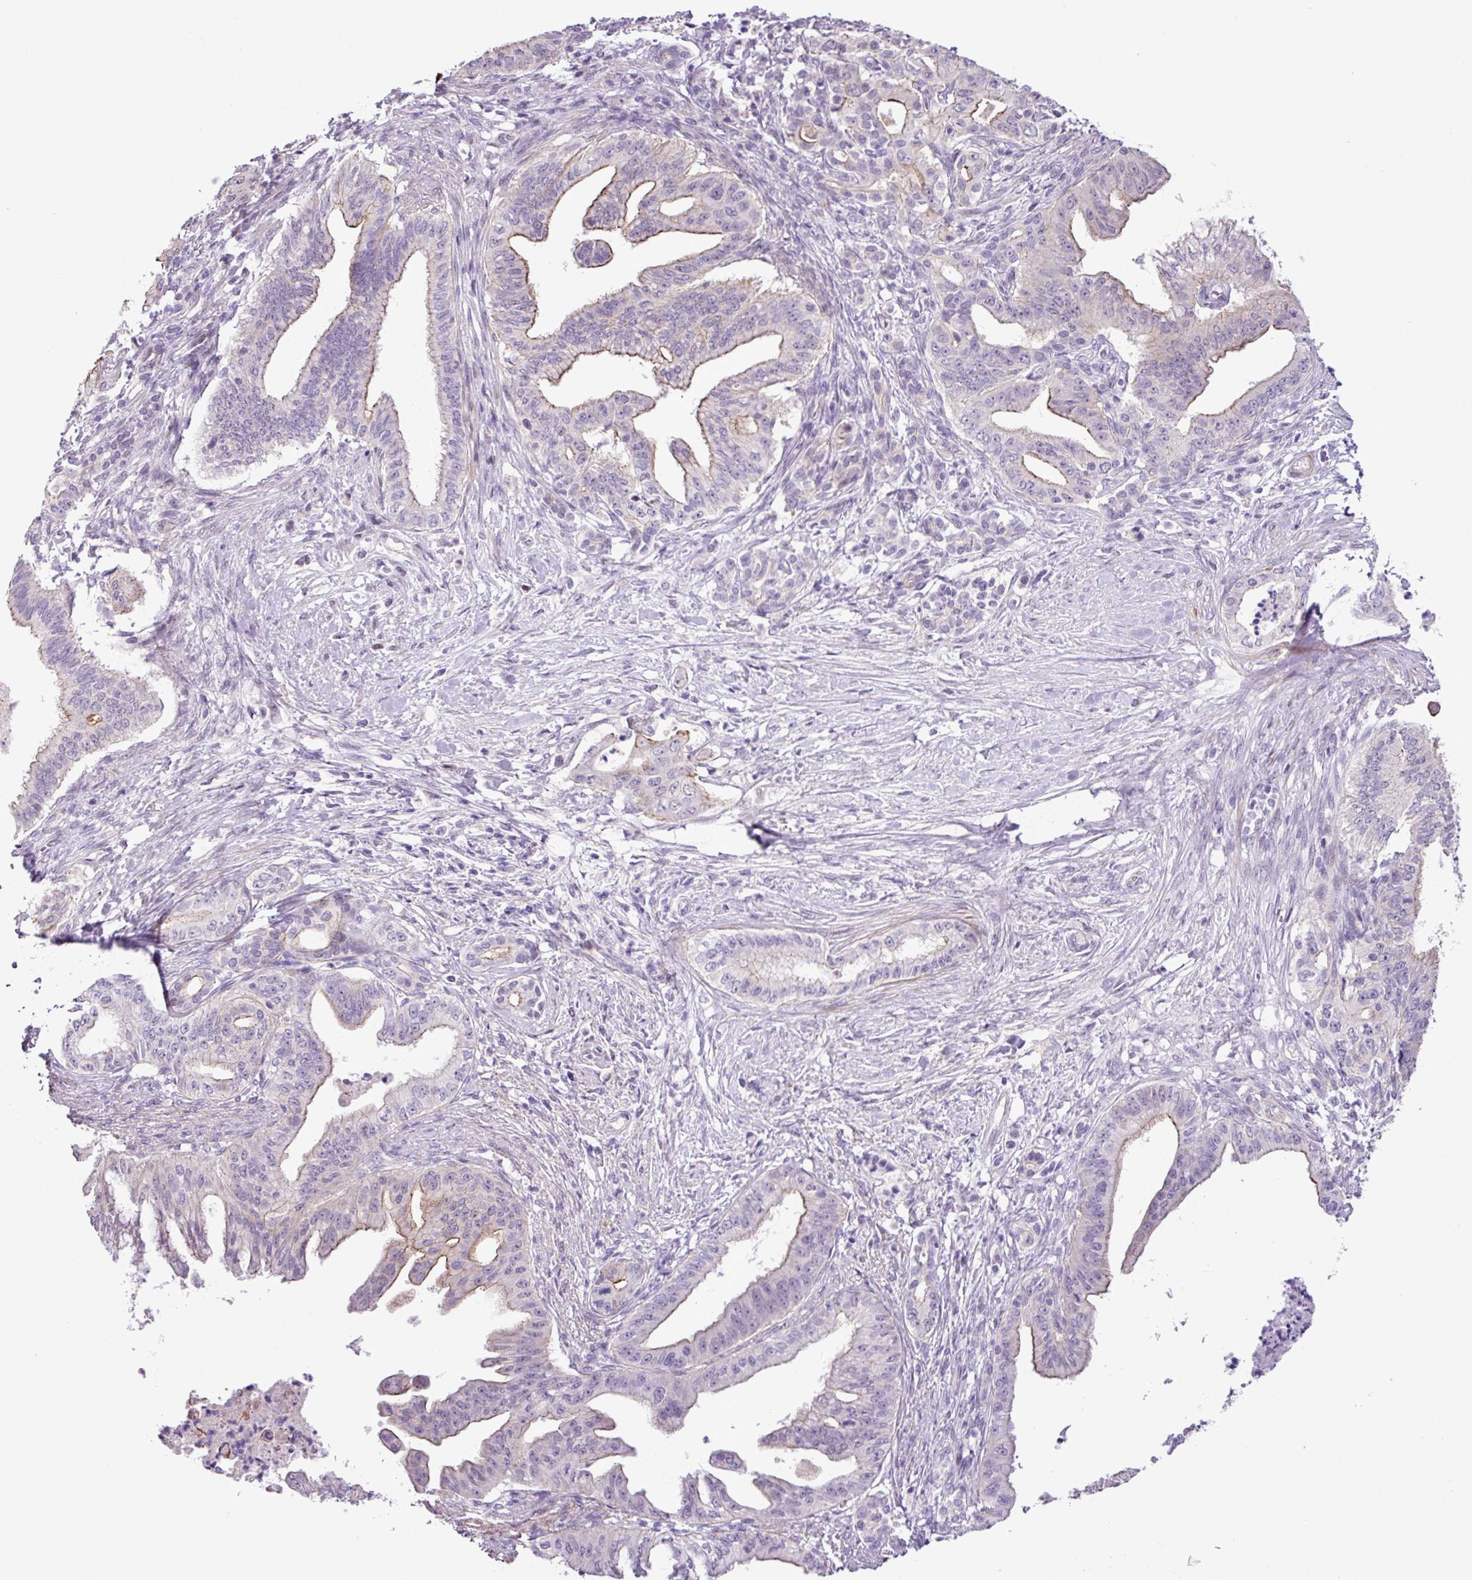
{"staining": {"intensity": "moderate", "quantity": "25%-75%", "location": "cytoplasmic/membranous"}, "tissue": "pancreatic cancer", "cell_type": "Tumor cells", "image_type": "cancer", "snomed": [{"axis": "morphology", "description": "Adenocarcinoma, NOS"}, {"axis": "topography", "description": "Pancreas"}], "caption": "Immunohistochemical staining of pancreatic adenocarcinoma exhibits moderate cytoplasmic/membranous protein positivity in approximately 25%-75% of tumor cells.", "gene": "YLPM1", "patient": {"sex": "male", "age": 58}}